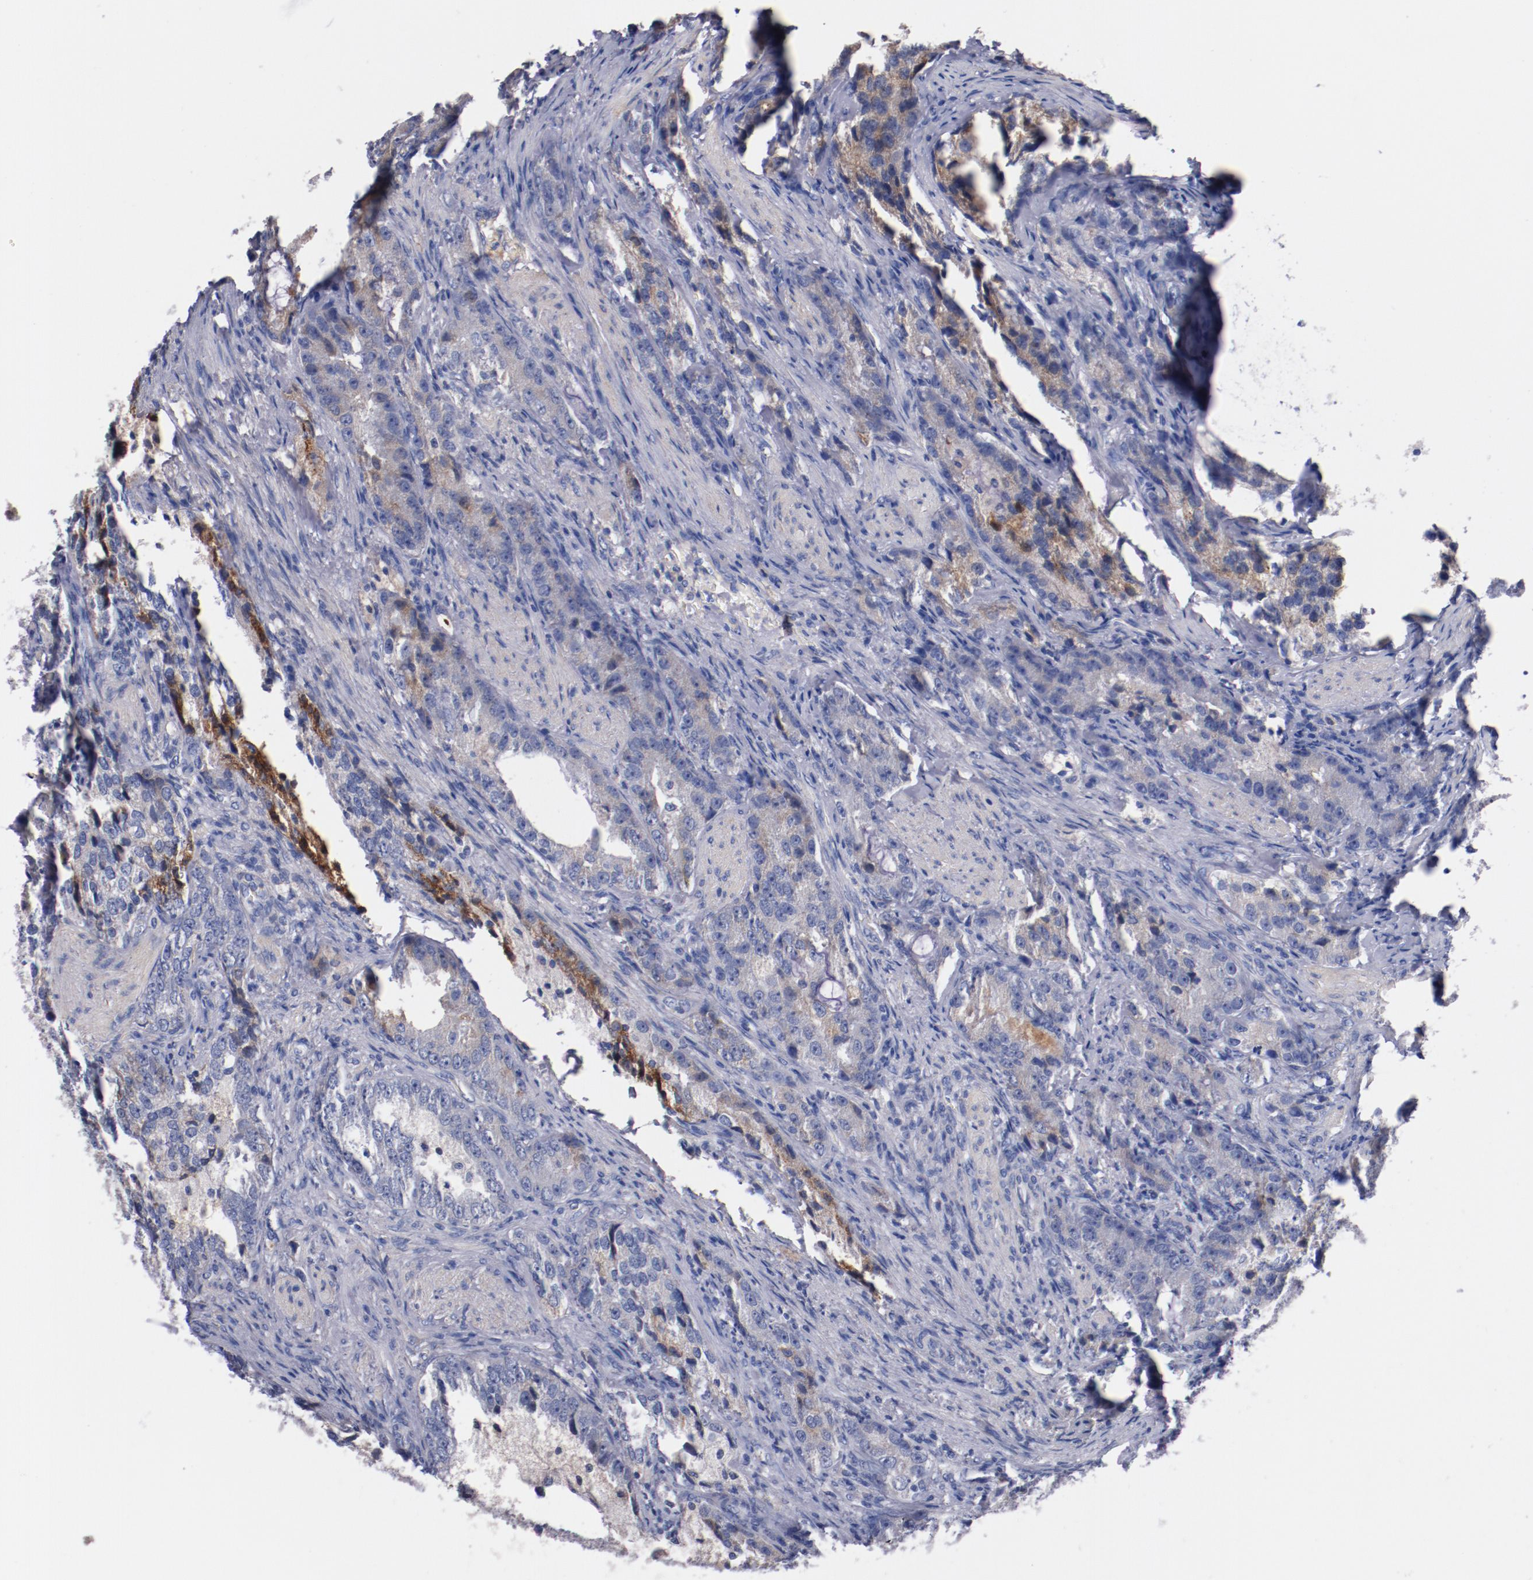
{"staining": {"intensity": "weak", "quantity": "25%-75%", "location": "cytoplasmic/membranous"}, "tissue": "prostate cancer", "cell_type": "Tumor cells", "image_type": "cancer", "snomed": [{"axis": "morphology", "description": "Adenocarcinoma, High grade"}, {"axis": "topography", "description": "Prostate"}], "caption": "Human prostate cancer (adenocarcinoma (high-grade)) stained with a brown dye exhibits weak cytoplasmic/membranous positive staining in about 25%-75% of tumor cells.", "gene": "CNTNAP2", "patient": {"sex": "male", "age": 63}}